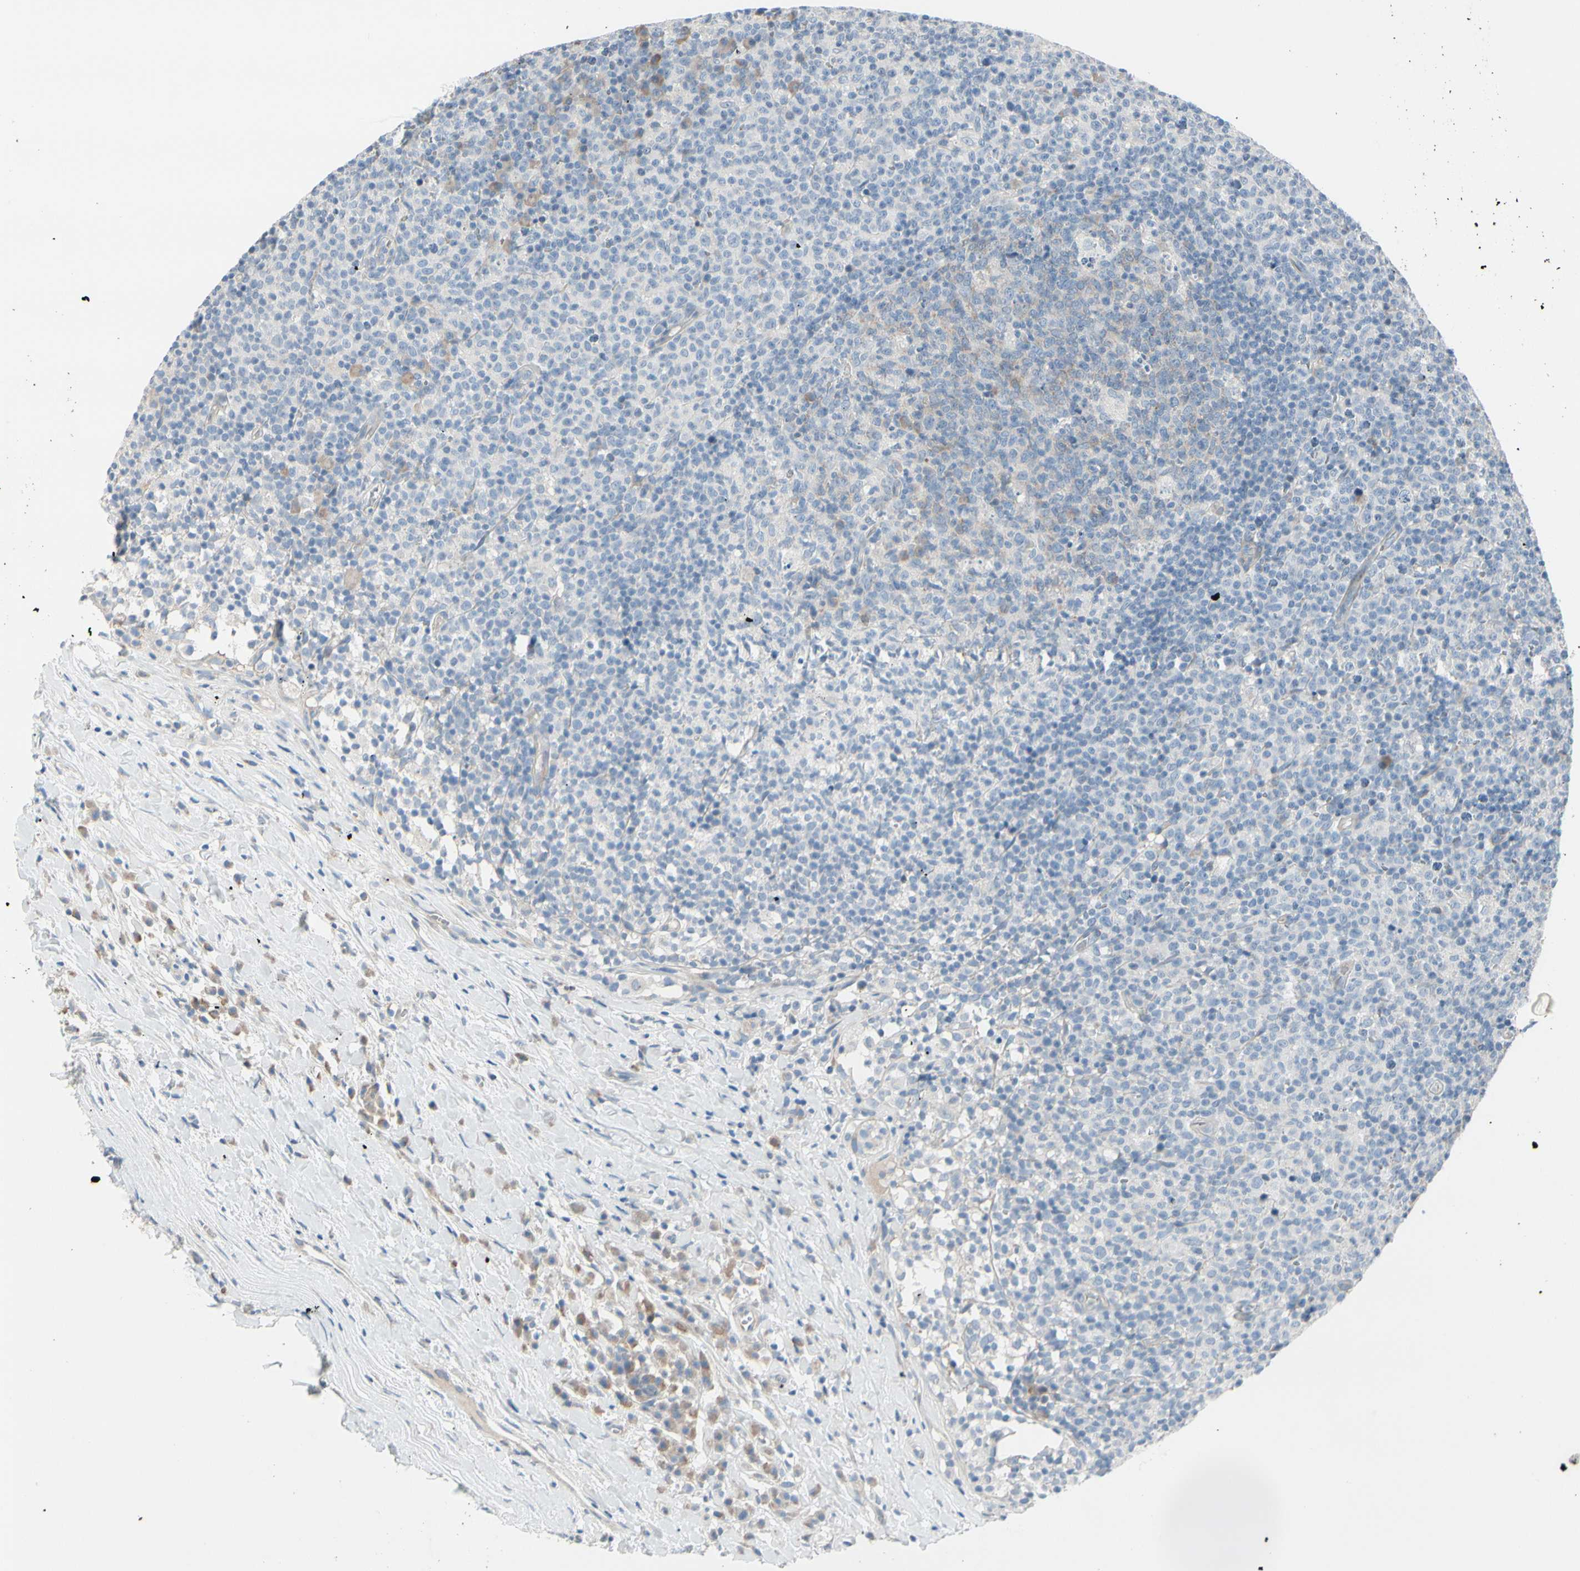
{"staining": {"intensity": "weak", "quantity": "<25%", "location": "cytoplasmic/membranous"}, "tissue": "lymph node", "cell_type": "Germinal center cells", "image_type": "normal", "snomed": [{"axis": "morphology", "description": "Normal tissue, NOS"}, {"axis": "morphology", "description": "Inflammation, NOS"}, {"axis": "topography", "description": "Lymph node"}], "caption": "Immunohistochemical staining of unremarkable human lymph node exhibits no significant expression in germinal center cells. Nuclei are stained in blue.", "gene": "MAP2", "patient": {"sex": "male", "age": 55}}